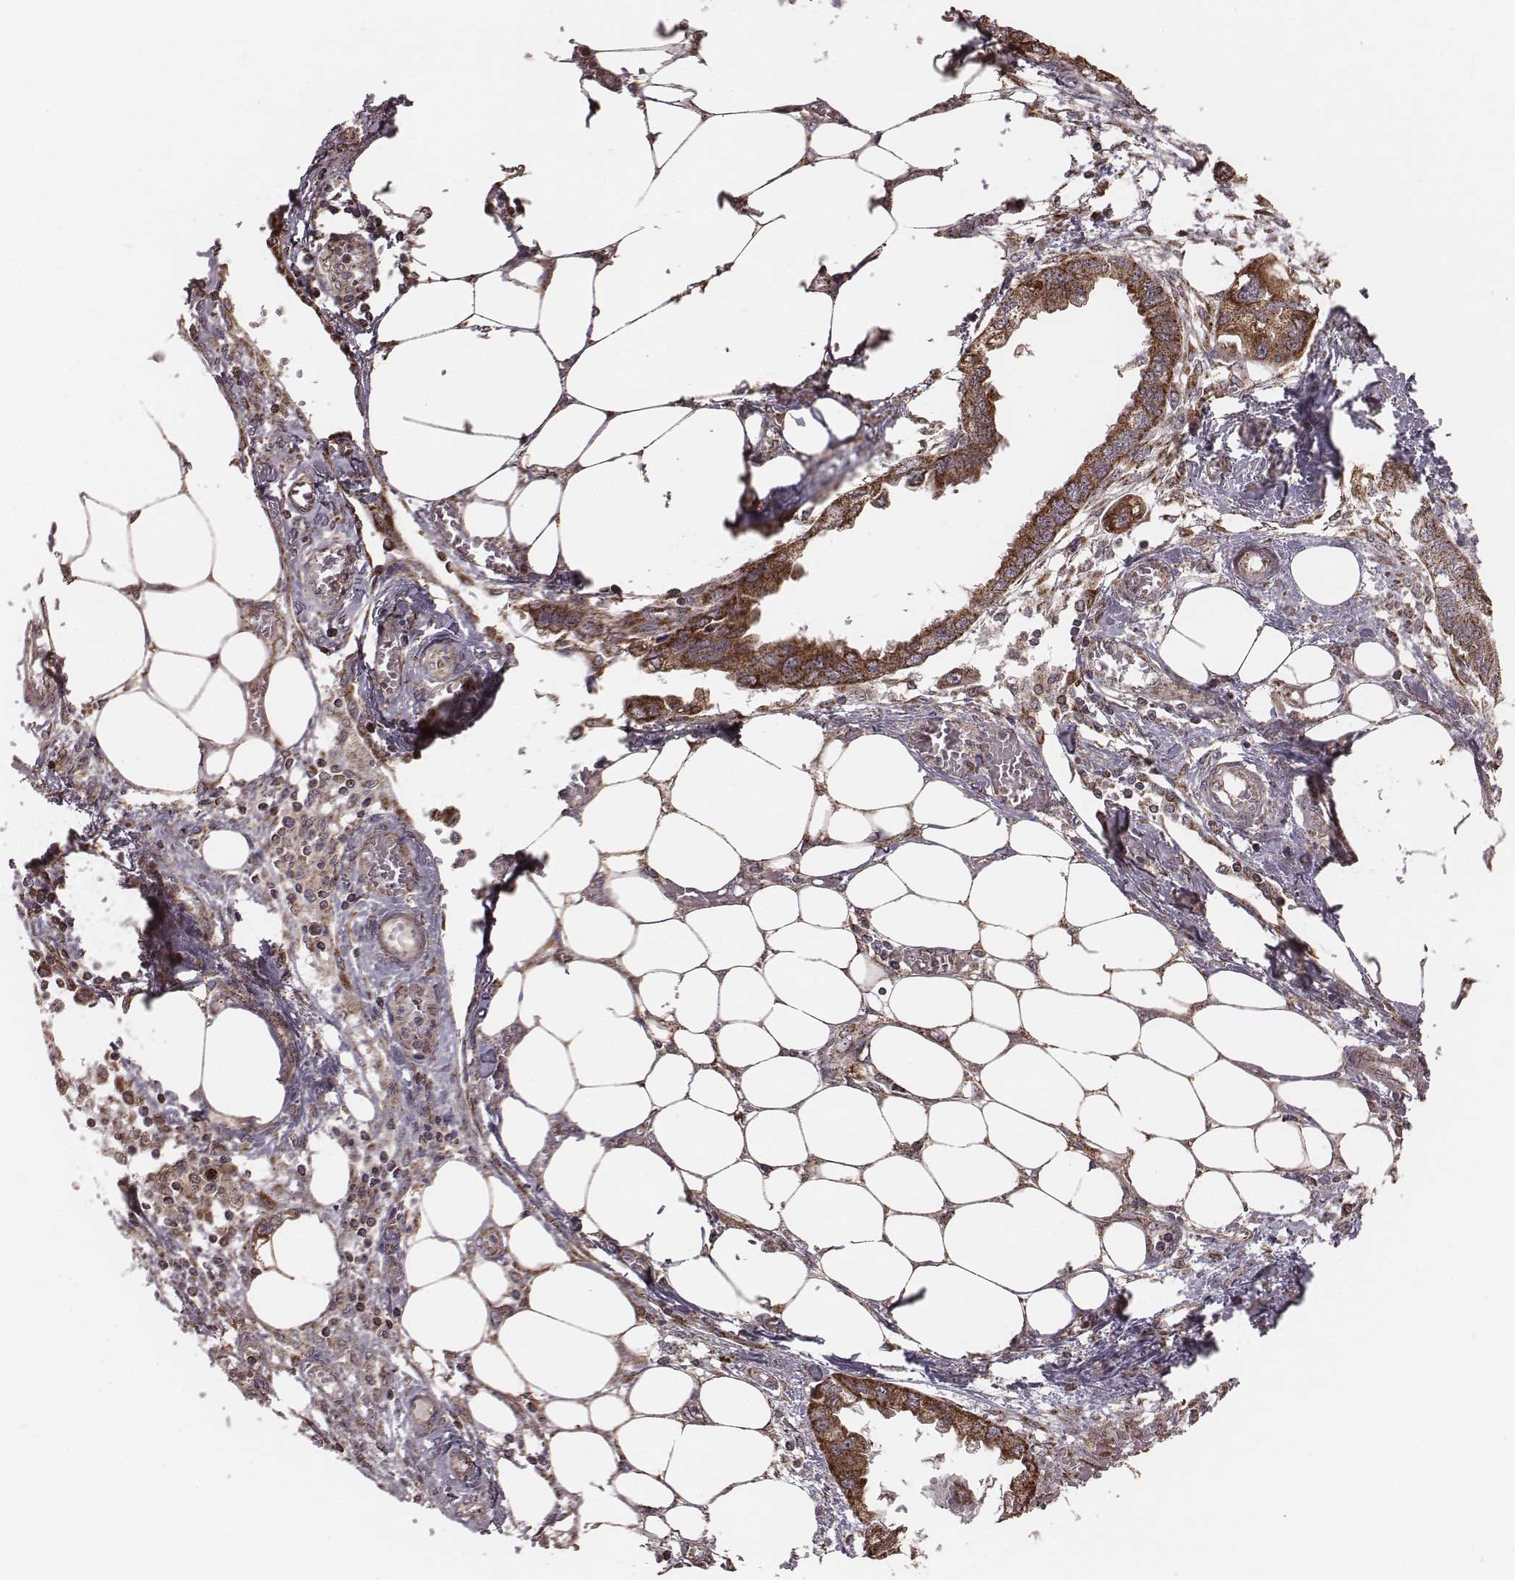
{"staining": {"intensity": "strong", "quantity": ">75%", "location": "cytoplasmic/membranous"}, "tissue": "endometrial cancer", "cell_type": "Tumor cells", "image_type": "cancer", "snomed": [{"axis": "morphology", "description": "Adenocarcinoma, NOS"}, {"axis": "morphology", "description": "Adenocarcinoma, metastatic, NOS"}, {"axis": "topography", "description": "Adipose tissue"}, {"axis": "topography", "description": "Endometrium"}], "caption": "Protein positivity by immunohistochemistry reveals strong cytoplasmic/membranous staining in about >75% of tumor cells in adenocarcinoma (endometrial).", "gene": "PDCD2L", "patient": {"sex": "female", "age": 67}}